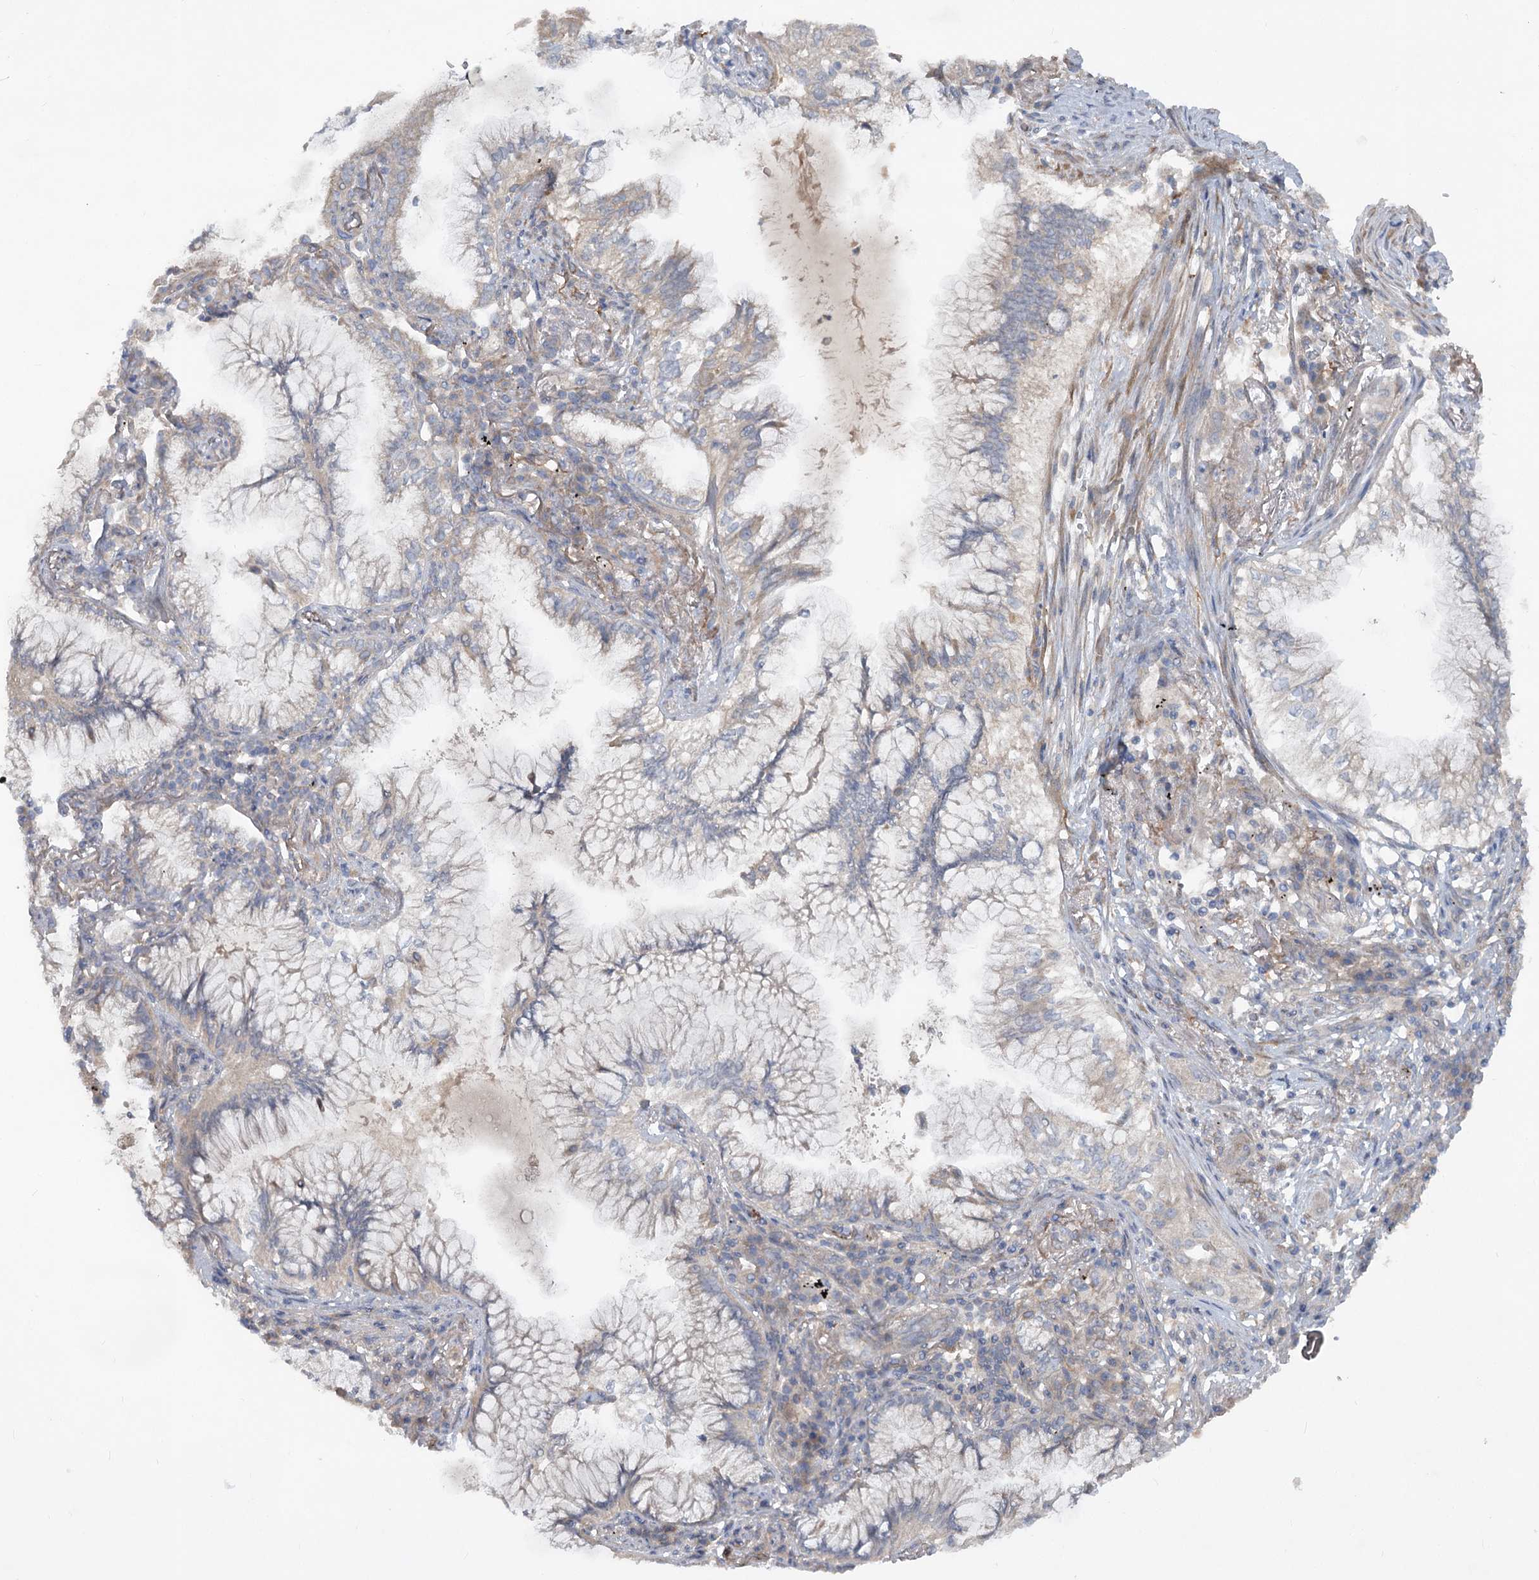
{"staining": {"intensity": "negative", "quantity": "none", "location": "none"}, "tissue": "lung cancer", "cell_type": "Tumor cells", "image_type": "cancer", "snomed": [{"axis": "morphology", "description": "Adenocarcinoma, NOS"}, {"axis": "topography", "description": "Lung"}], "caption": "An immunohistochemistry image of adenocarcinoma (lung) is shown. There is no staining in tumor cells of adenocarcinoma (lung). (DAB (3,3'-diaminobenzidine) immunohistochemistry (IHC), high magnification).", "gene": "RIN2", "patient": {"sex": "female", "age": 70}}